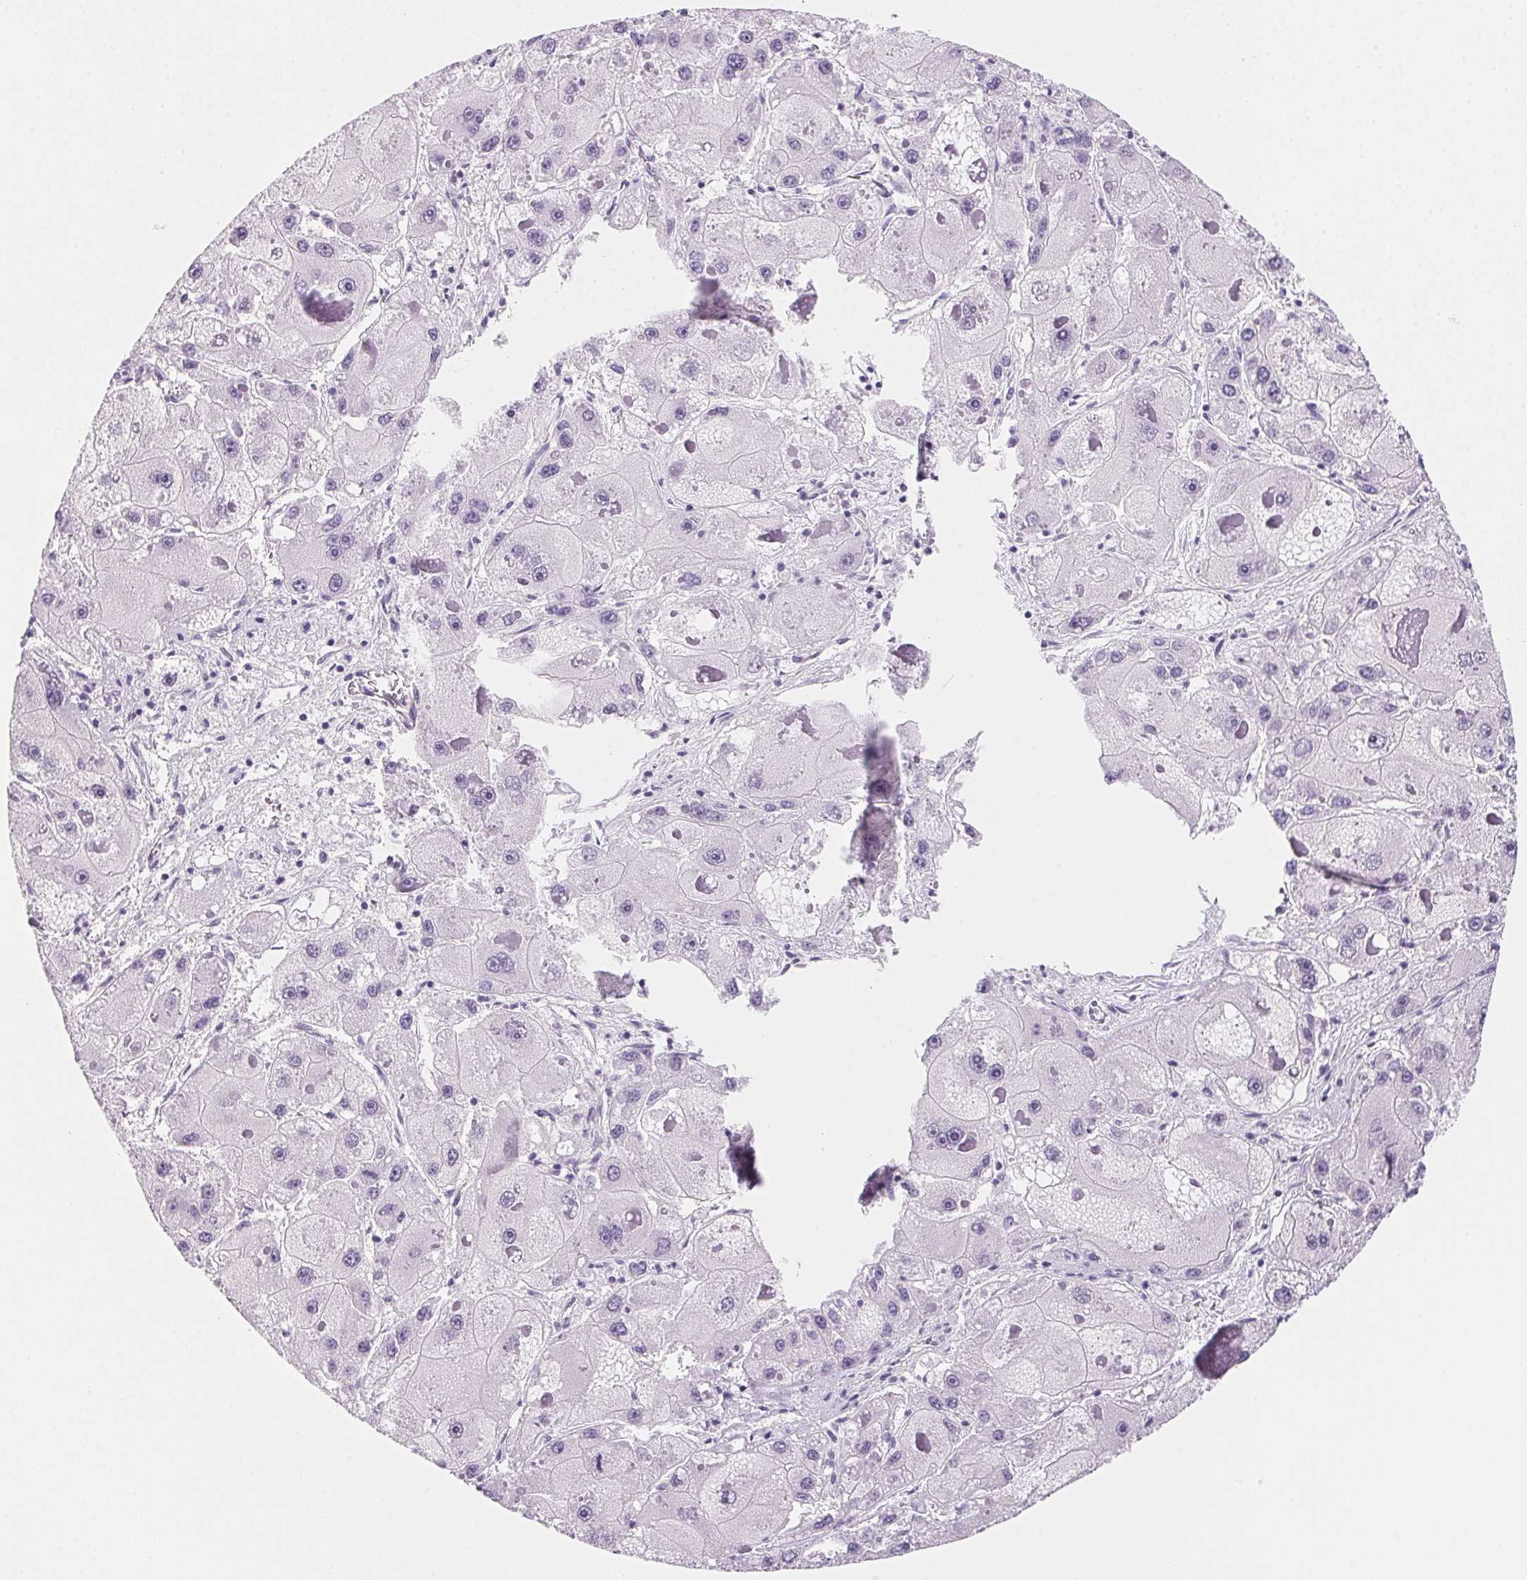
{"staining": {"intensity": "negative", "quantity": "none", "location": "none"}, "tissue": "liver cancer", "cell_type": "Tumor cells", "image_type": "cancer", "snomed": [{"axis": "morphology", "description": "Carcinoma, Hepatocellular, NOS"}, {"axis": "topography", "description": "Liver"}], "caption": "Immunohistochemical staining of hepatocellular carcinoma (liver) demonstrates no significant staining in tumor cells.", "gene": "PRSS3", "patient": {"sex": "female", "age": 73}}